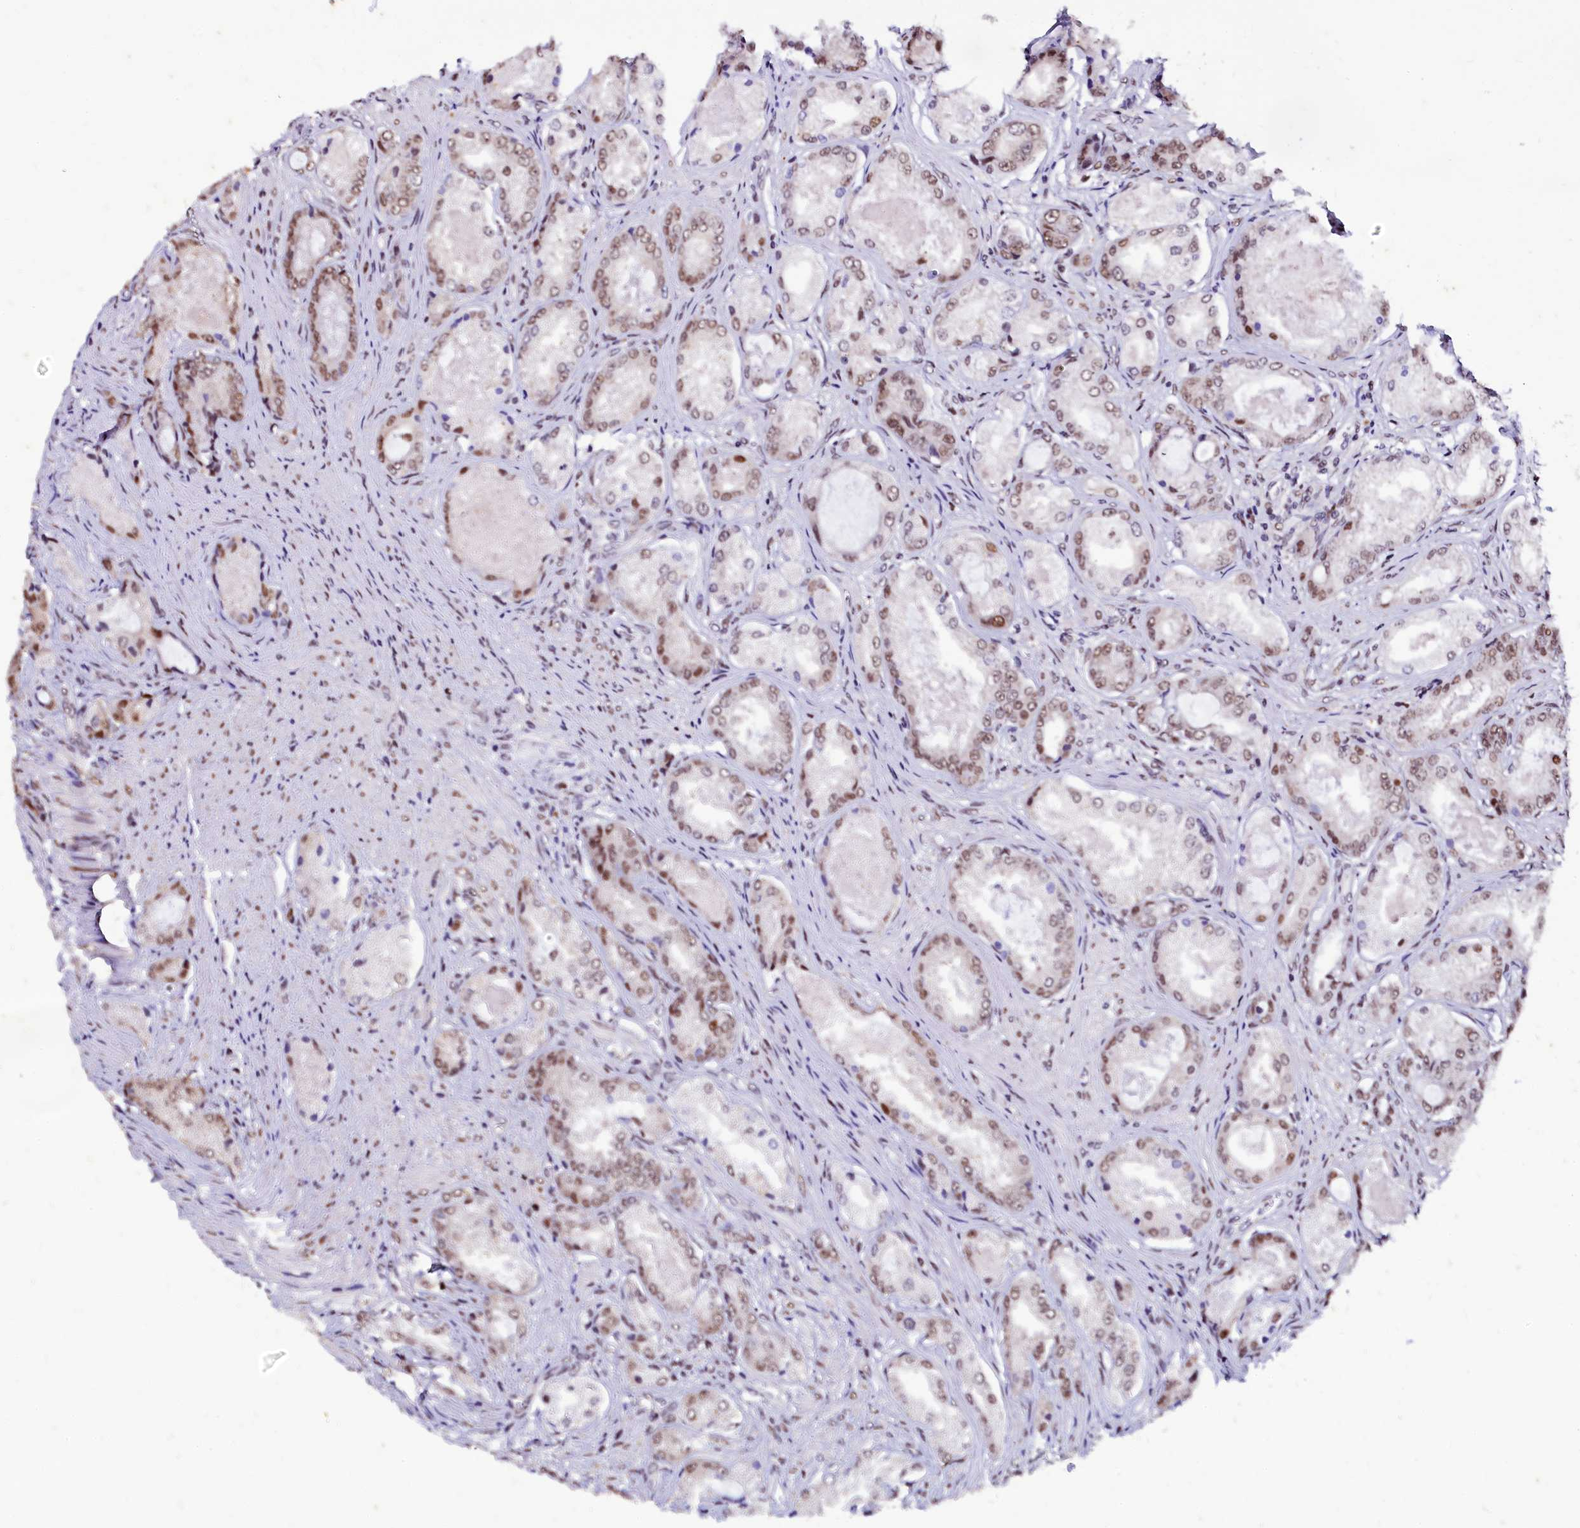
{"staining": {"intensity": "moderate", "quantity": "25%-75%", "location": "nuclear"}, "tissue": "prostate cancer", "cell_type": "Tumor cells", "image_type": "cancer", "snomed": [{"axis": "morphology", "description": "Adenocarcinoma, Low grade"}, {"axis": "topography", "description": "Prostate"}], "caption": "This micrograph displays IHC staining of prostate low-grade adenocarcinoma, with medium moderate nuclear staining in approximately 25%-75% of tumor cells.", "gene": "CPSF7", "patient": {"sex": "male", "age": 68}}